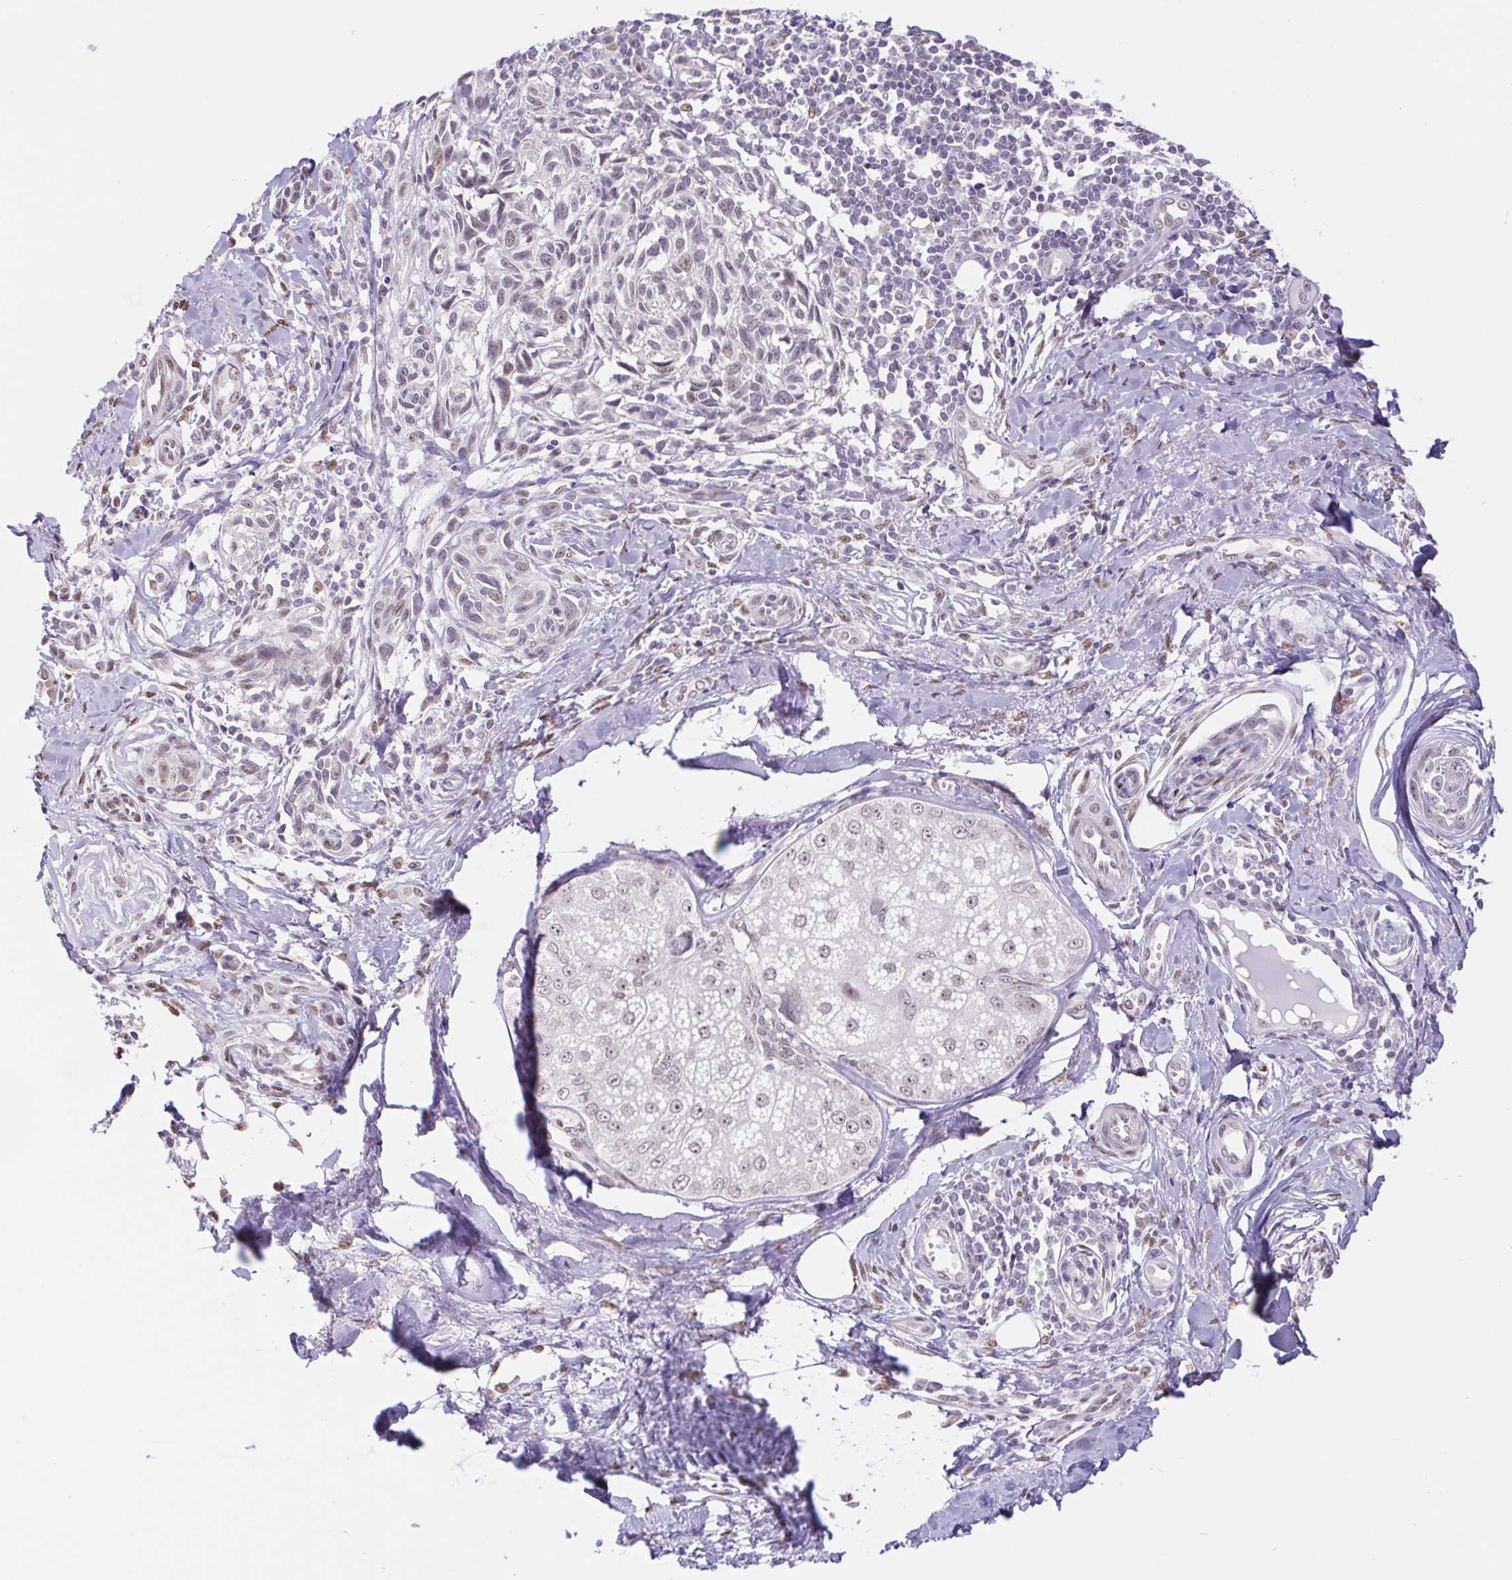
{"staining": {"intensity": "weak", "quantity": "<25%", "location": "nuclear"}, "tissue": "melanoma", "cell_type": "Tumor cells", "image_type": "cancer", "snomed": [{"axis": "morphology", "description": "Malignant melanoma, NOS"}, {"axis": "topography", "description": "Skin"}], "caption": "The photomicrograph reveals no significant expression in tumor cells of malignant melanoma.", "gene": "CAND1", "patient": {"sex": "female", "age": 86}}